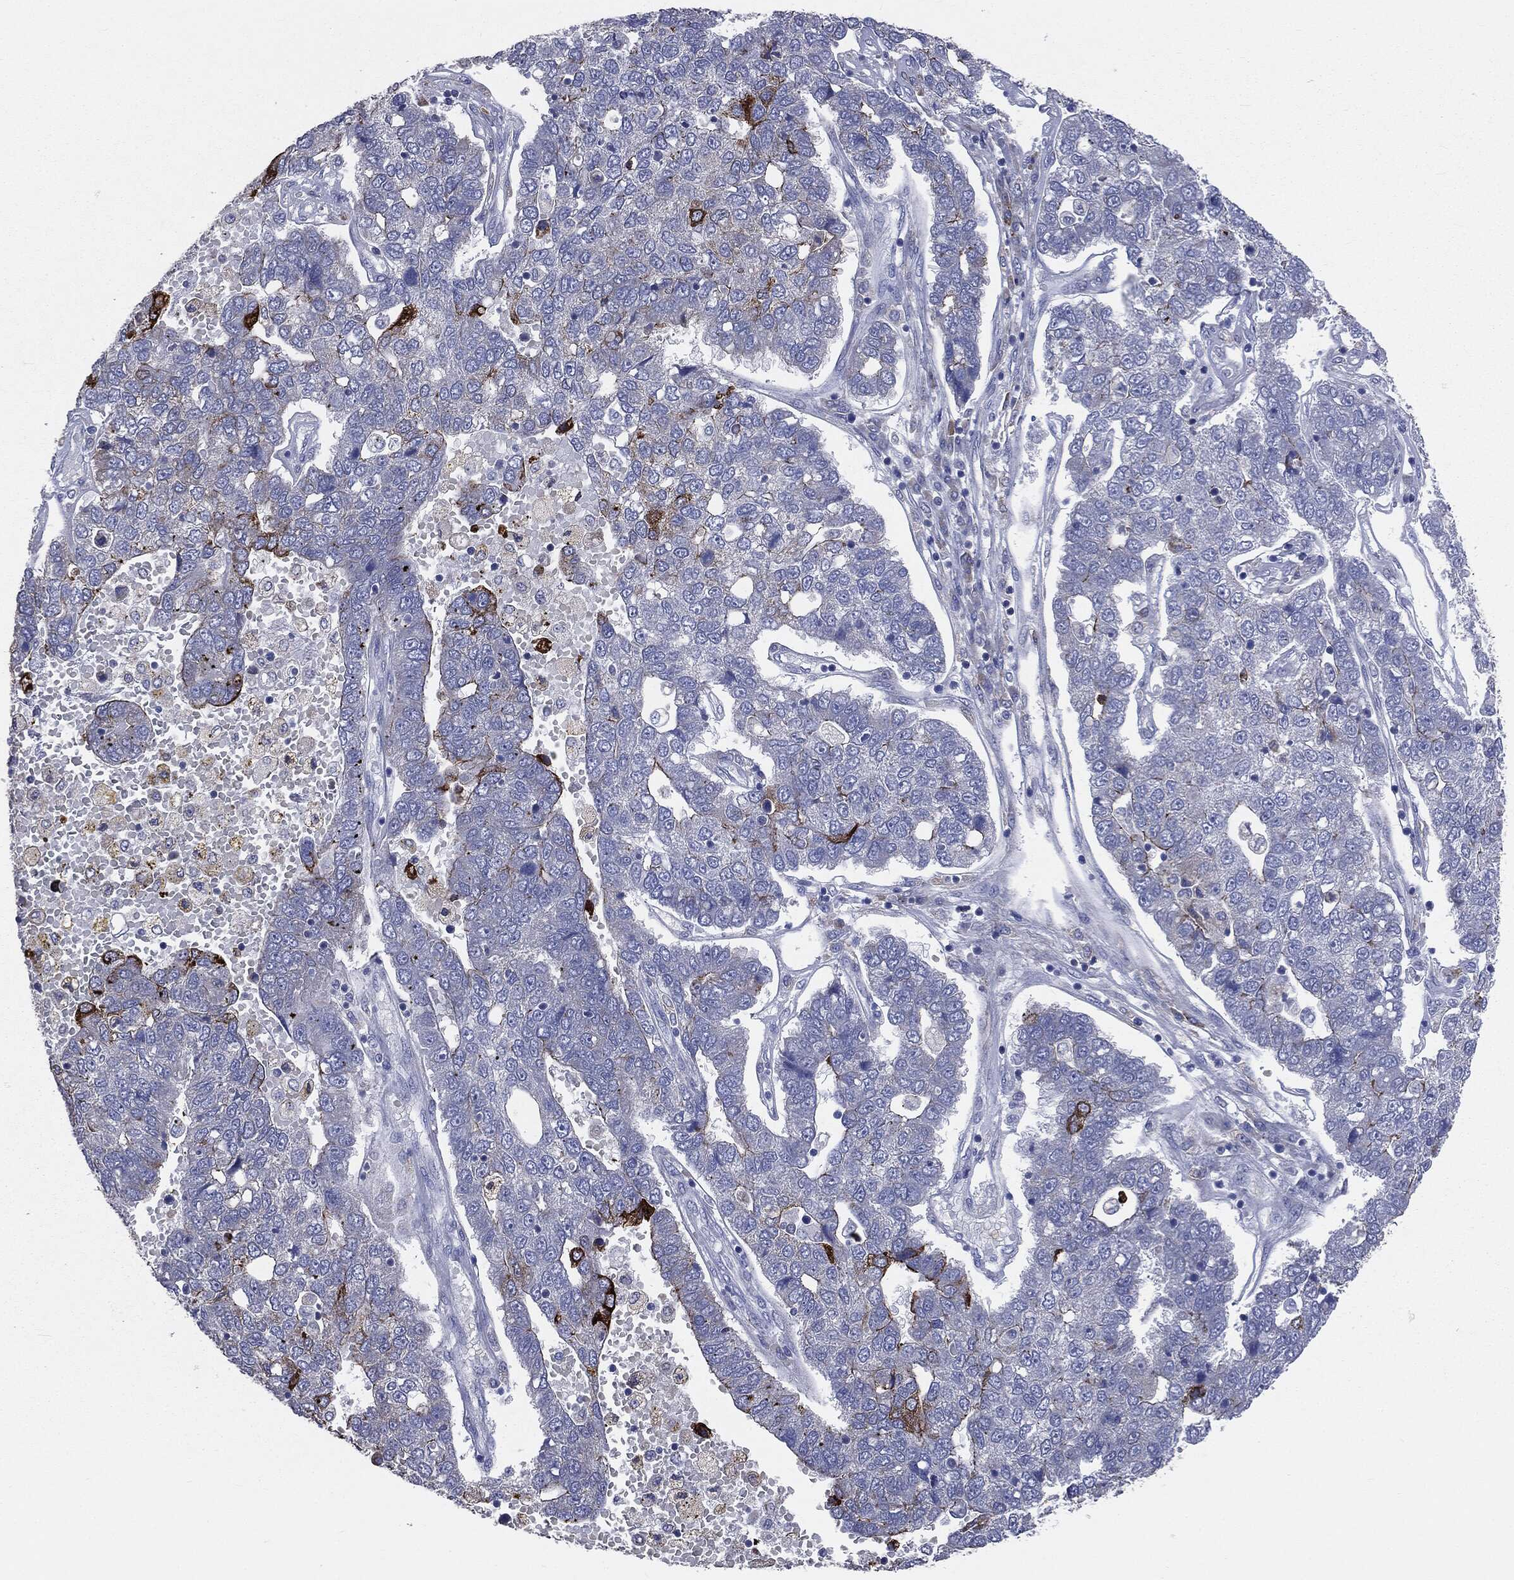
{"staining": {"intensity": "strong", "quantity": "<25%", "location": "cytoplasmic/membranous"}, "tissue": "pancreatic cancer", "cell_type": "Tumor cells", "image_type": "cancer", "snomed": [{"axis": "morphology", "description": "Adenocarcinoma, NOS"}, {"axis": "topography", "description": "Pancreas"}], "caption": "Strong cytoplasmic/membranous expression for a protein is present in about <25% of tumor cells of adenocarcinoma (pancreatic) using immunohistochemistry.", "gene": "PTGS2", "patient": {"sex": "female", "age": 61}}